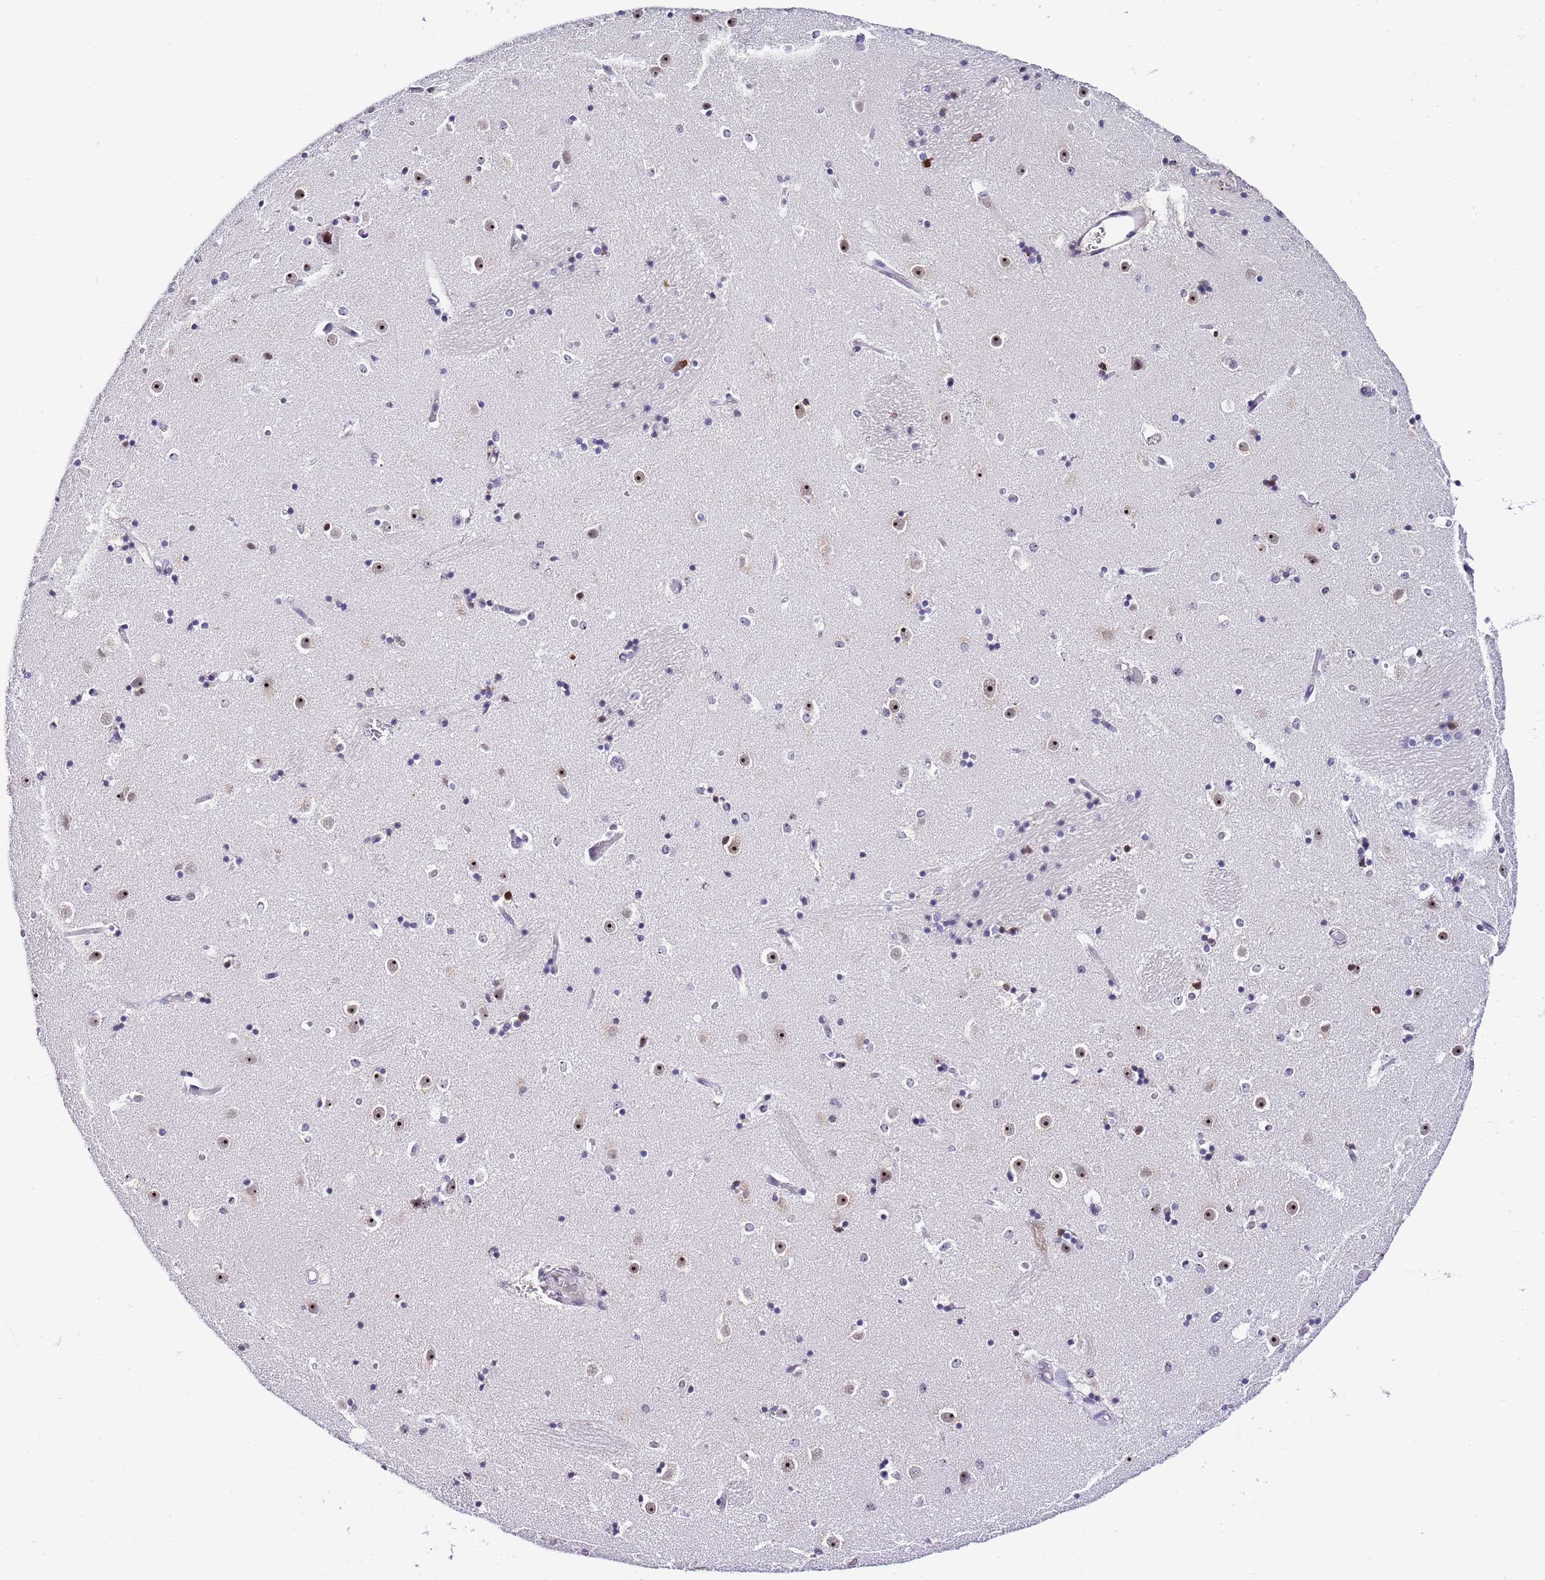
{"staining": {"intensity": "negative", "quantity": "none", "location": "none"}, "tissue": "caudate", "cell_type": "Glial cells", "image_type": "normal", "snomed": [{"axis": "morphology", "description": "Normal tissue, NOS"}, {"axis": "topography", "description": "Lateral ventricle wall"}], "caption": "This is an immunohistochemistry image of benign human caudate. There is no expression in glial cells.", "gene": "NOP56", "patient": {"sex": "female", "age": 52}}